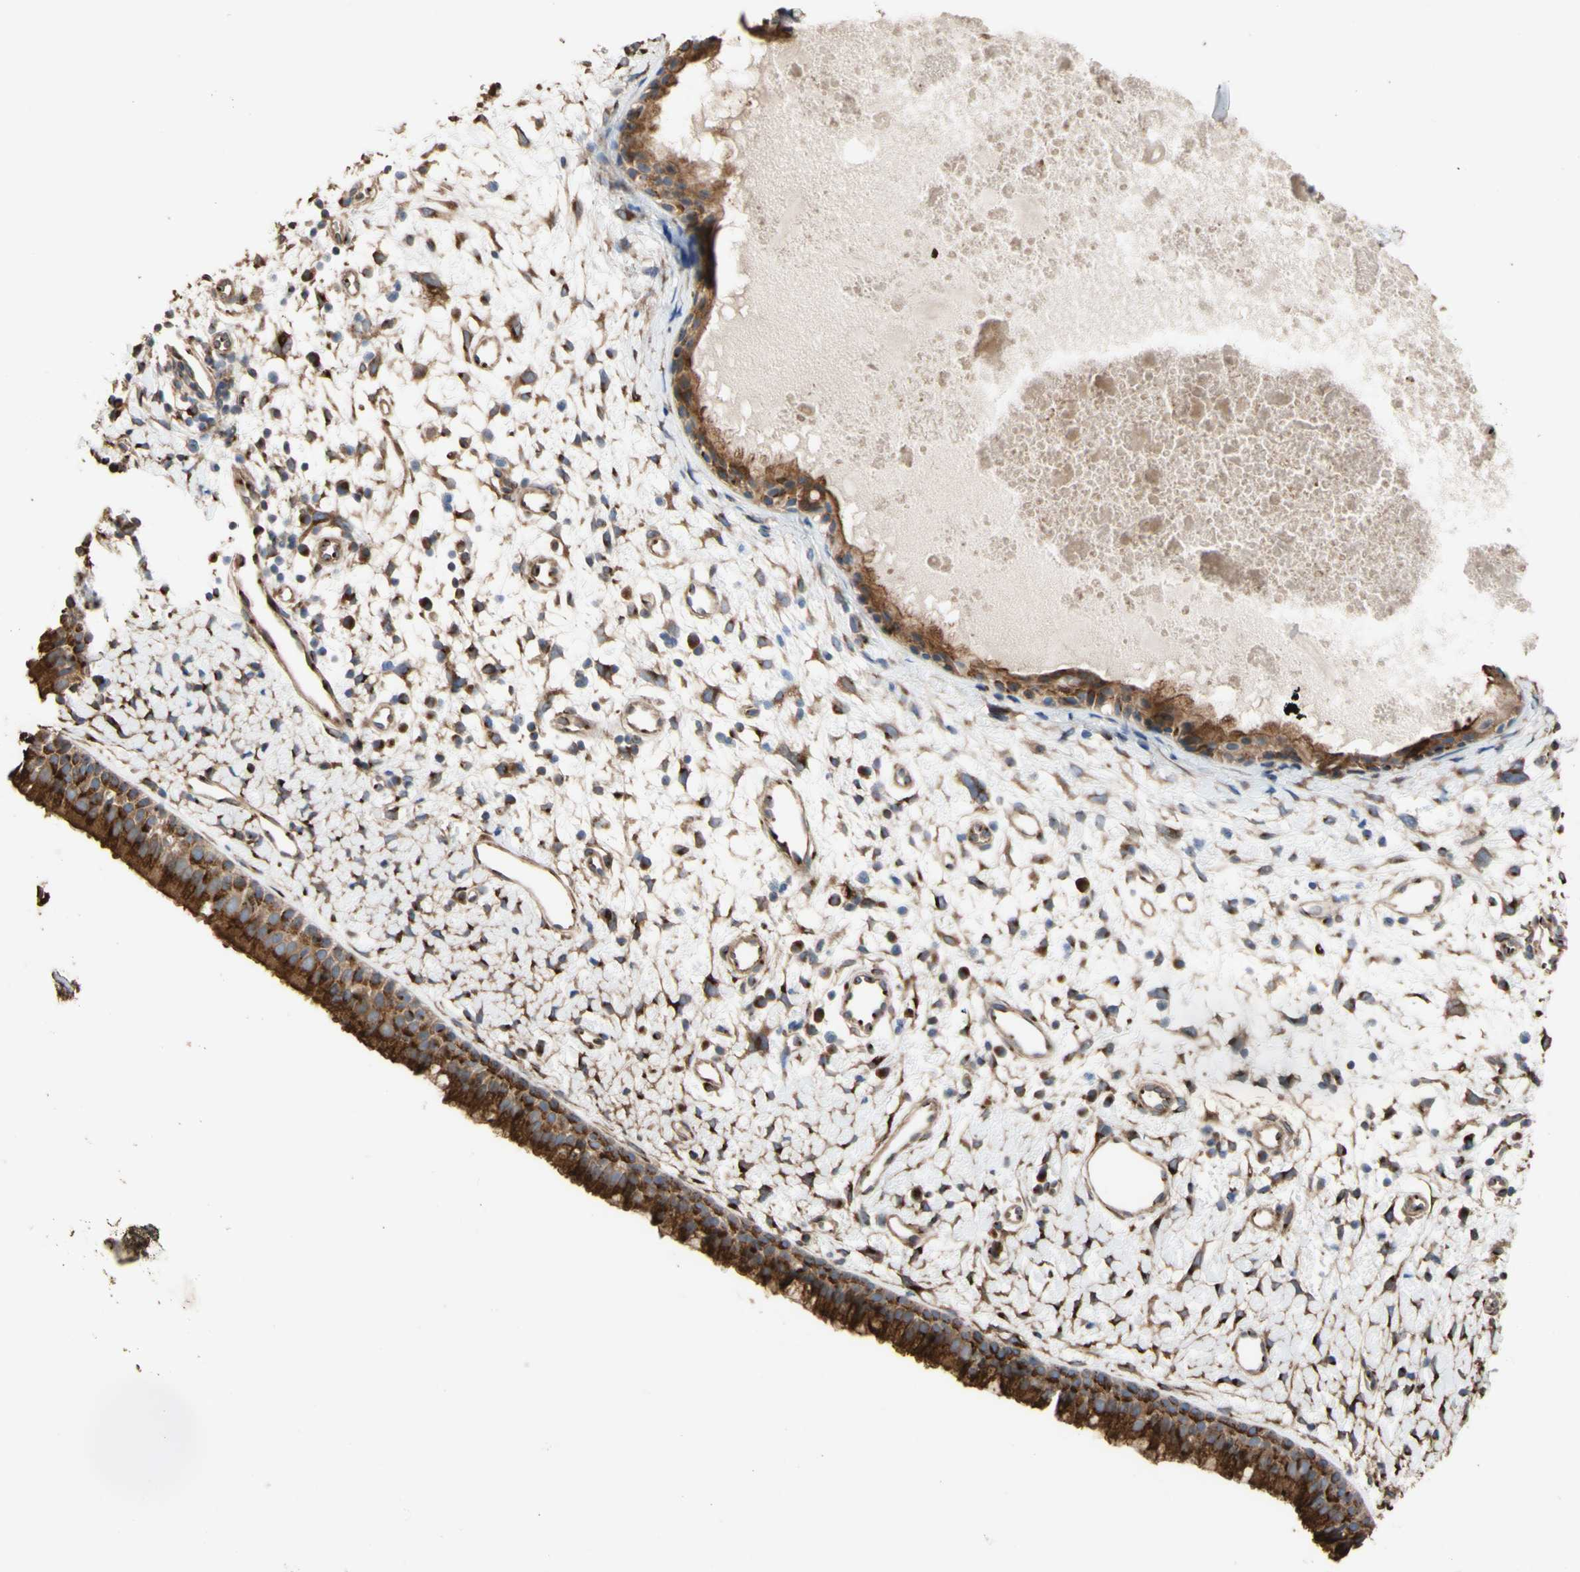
{"staining": {"intensity": "strong", "quantity": ">75%", "location": "cytoplasmic/membranous"}, "tissue": "nasopharynx", "cell_type": "Respiratory epithelial cells", "image_type": "normal", "snomed": [{"axis": "morphology", "description": "Normal tissue, NOS"}, {"axis": "topography", "description": "Nasopharynx"}], "caption": "Strong cytoplasmic/membranous staining is seen in about >75% of respiratory epithelial cells in unremarkable nasopharynx.", "gene": "NECTIN3", "patient": {"sex": "male", "age": 22}}